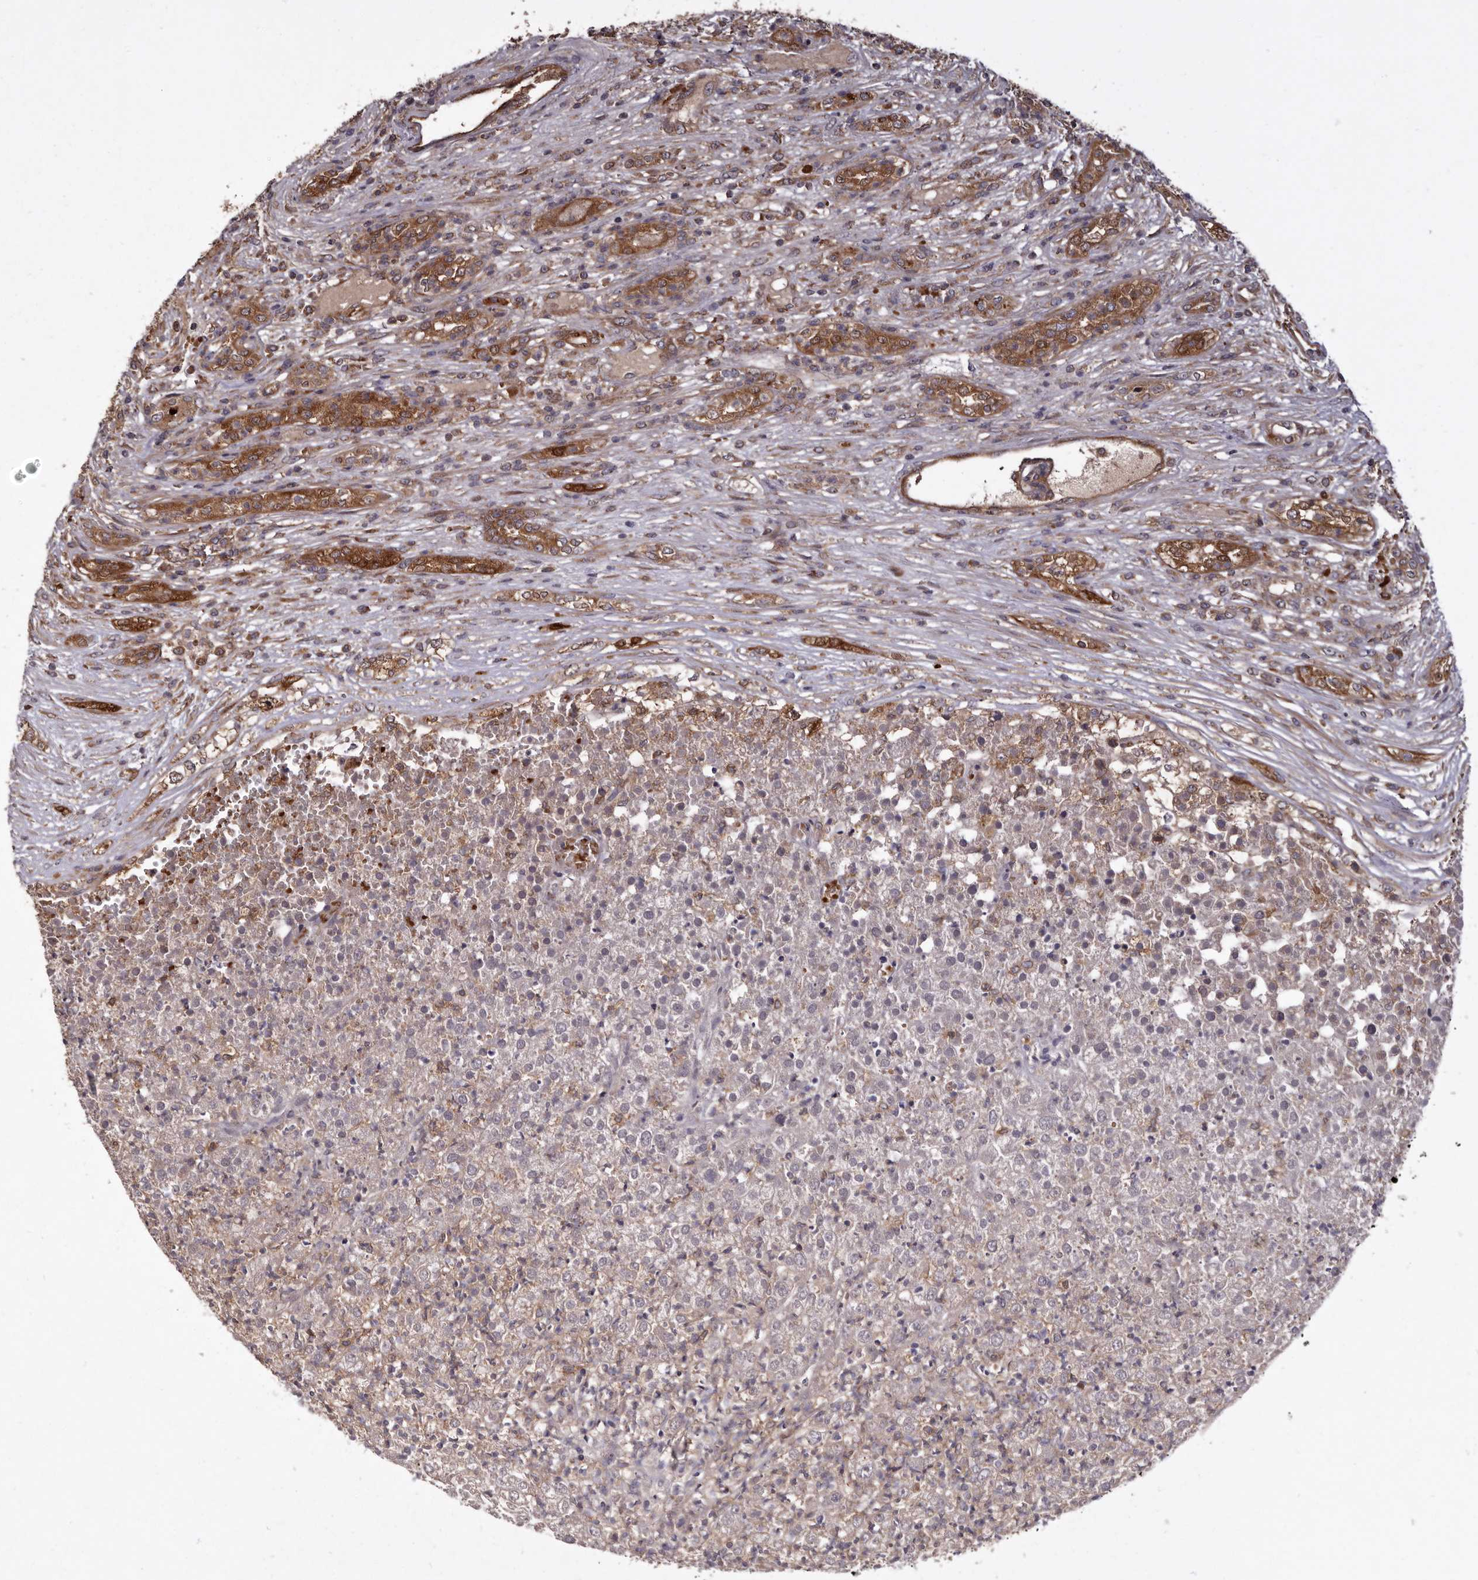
{"staining": {"intensity": "weak", "quantity": "<25%", "location": "cytoplasmic/membranous"}, "tissue": "renal cancer", "cell_type": "Tumor cells", "image_type": "cancer", "snomed": [{"axis": "morphology", "description": "Adenocarcinoma, NOS"}, {"axis": "topography", "description": "Kidney"}], "caption": "The histopathology image reveals no staining of tumor cells in renal cancer (adenocarcinoma).", "gene": "GOT1L1", "patient": {"sex": "female", "age": 54}}